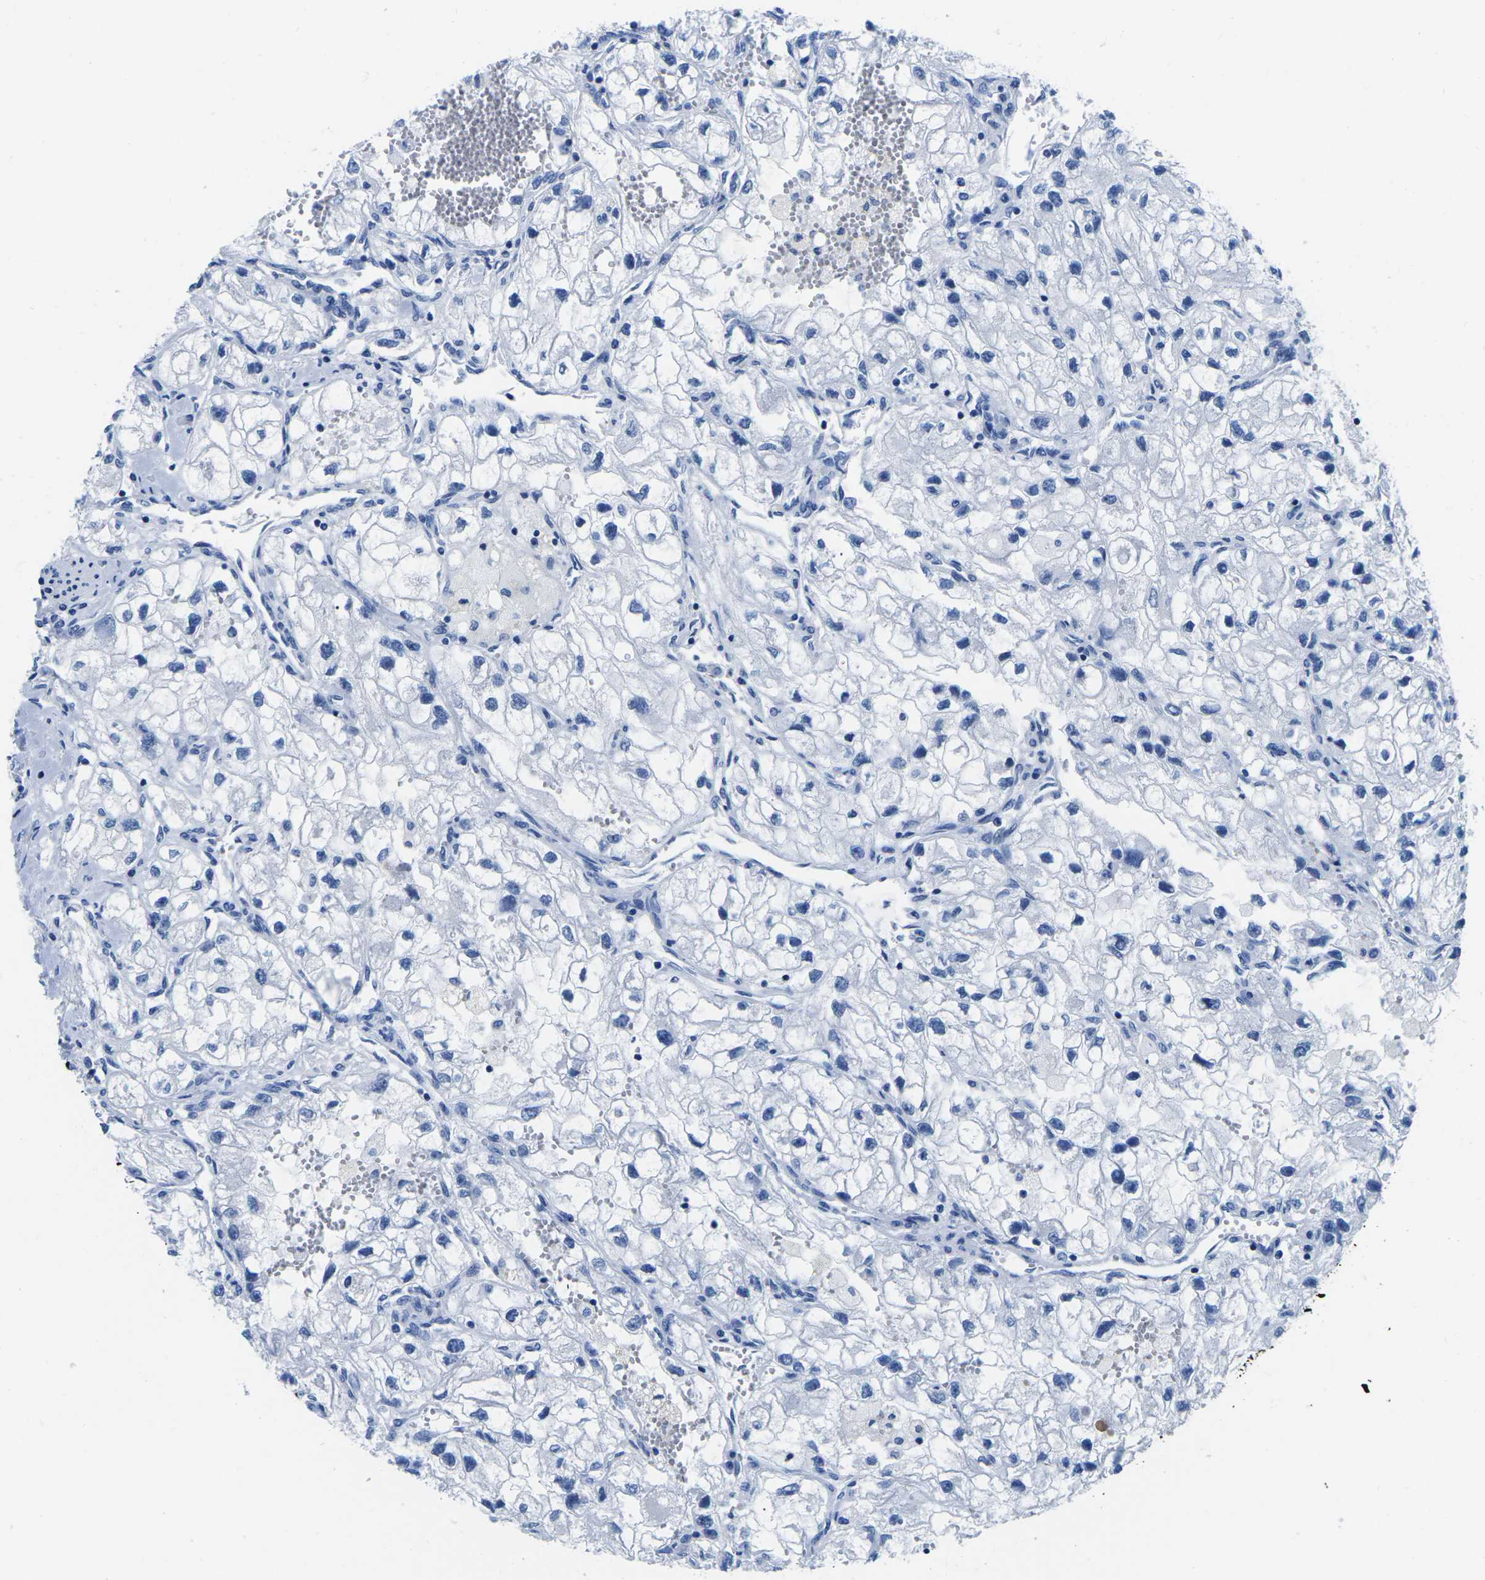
{"staining": {"intensity": "negative", "quantity": "none", "location": "none"}, "tissue": "renal cancer", "cell_type": "Tumor cells", "image_type": "cancer", "snomed": [{"axis": "morphology", "description": "Adenocarcinoma, NOS"}, {"axis": "topography", "description": "Kidney"}], "caption": "A histopathology image of human renal cancer is negative for staining in tumor cells. (DAB immunohistochemistry with hematoxylin counter stain).", "gene": "CYP1A2", "patient": {"sex": "female", "age": 70}}